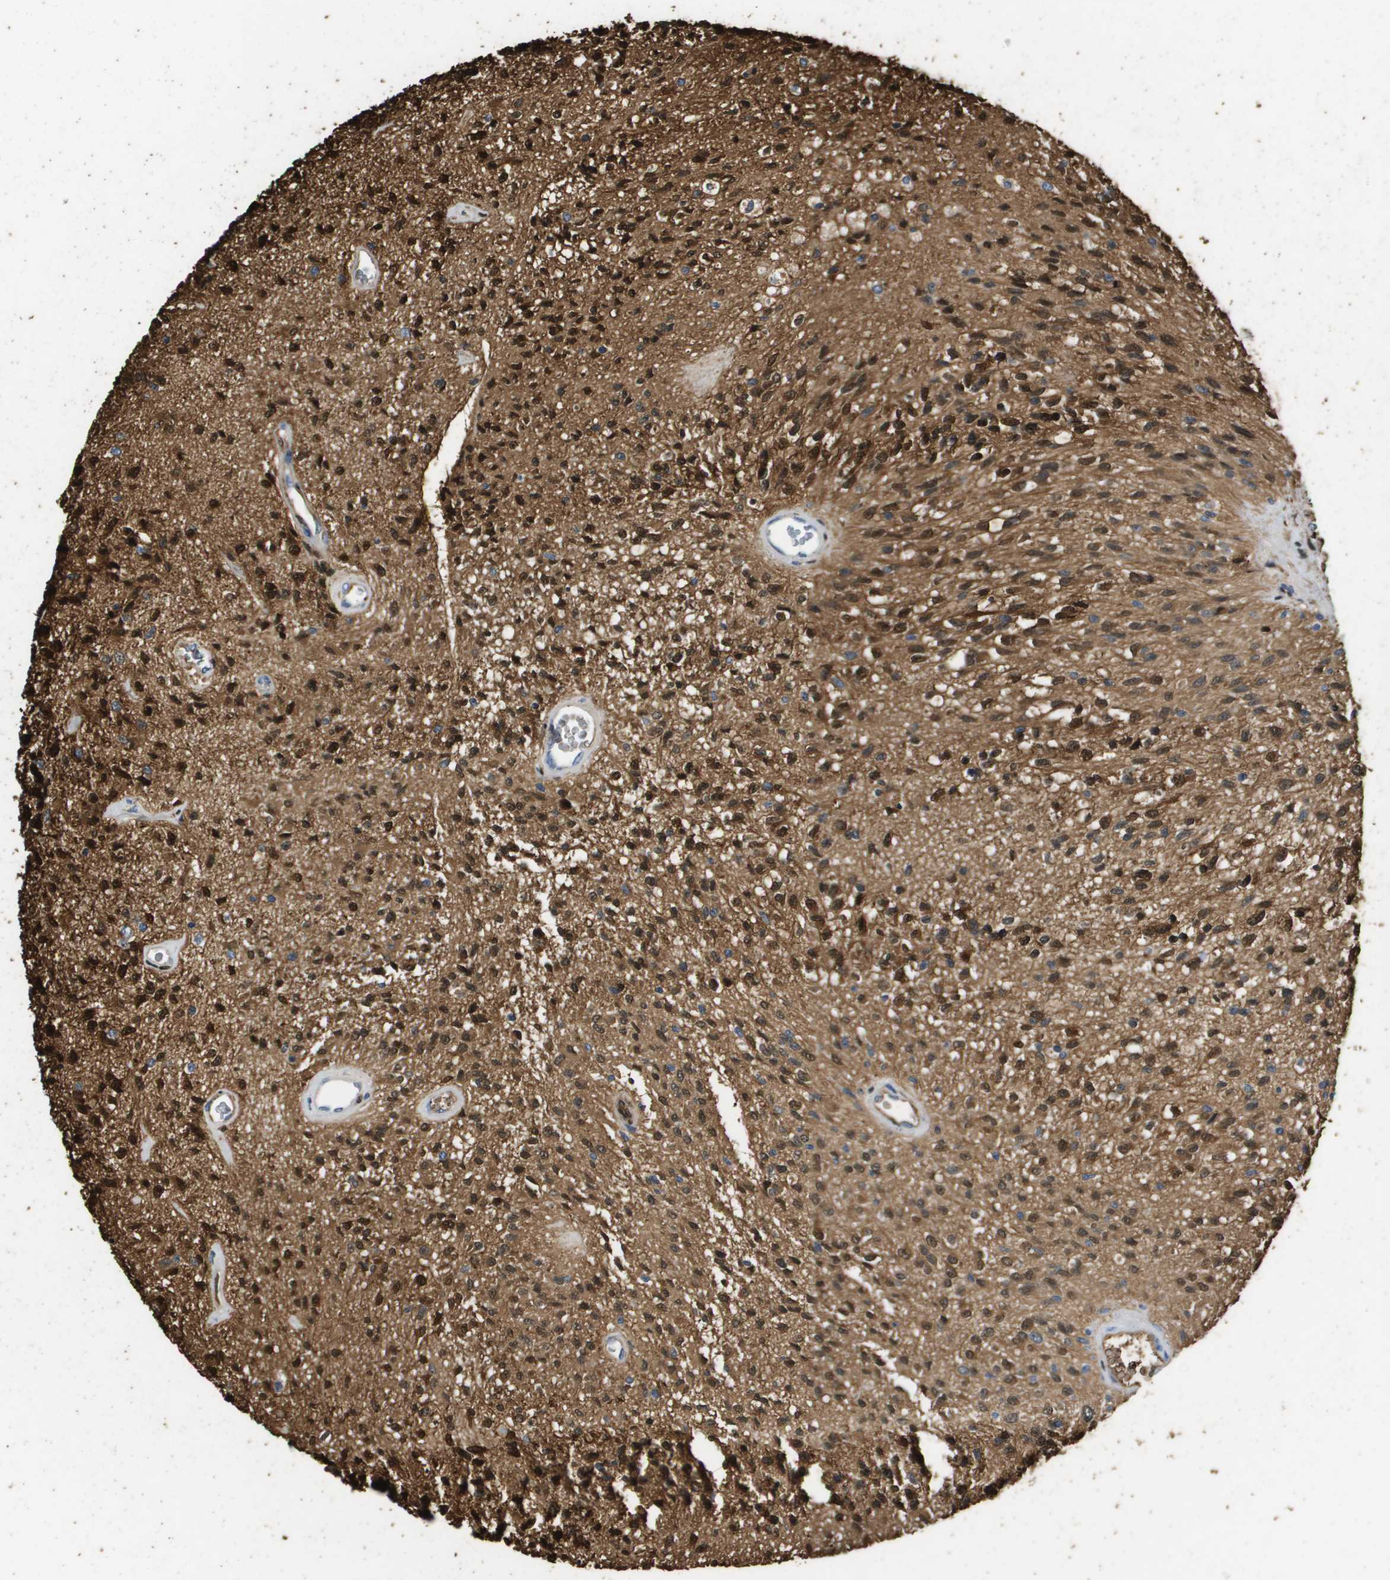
{"staining": {"intensity": "strong", "quantity": ">75%", "location": "cytoplasmic/membranous,nuclear"}, "tissue": "glioma", "cell_type": "Tumor cells", "image_type": "cancer", "snomed": [{"axis": "morphology", "description": "Normal tissue, NOS"}, {"axis": "morphology", "description": "Glioma, malignant, High grade"}, {"axis": "topography", "description": "Cerebral cortex"}], "caption": "About >75% of tumor cells in high-grade glioma (malignant) show strong cytoplasmic/membranous and nuclear protein positivity as visualized by brown immunohistochemical staining.", "gene": "MT3", "patient": {"sex": "male", "age": 77}}